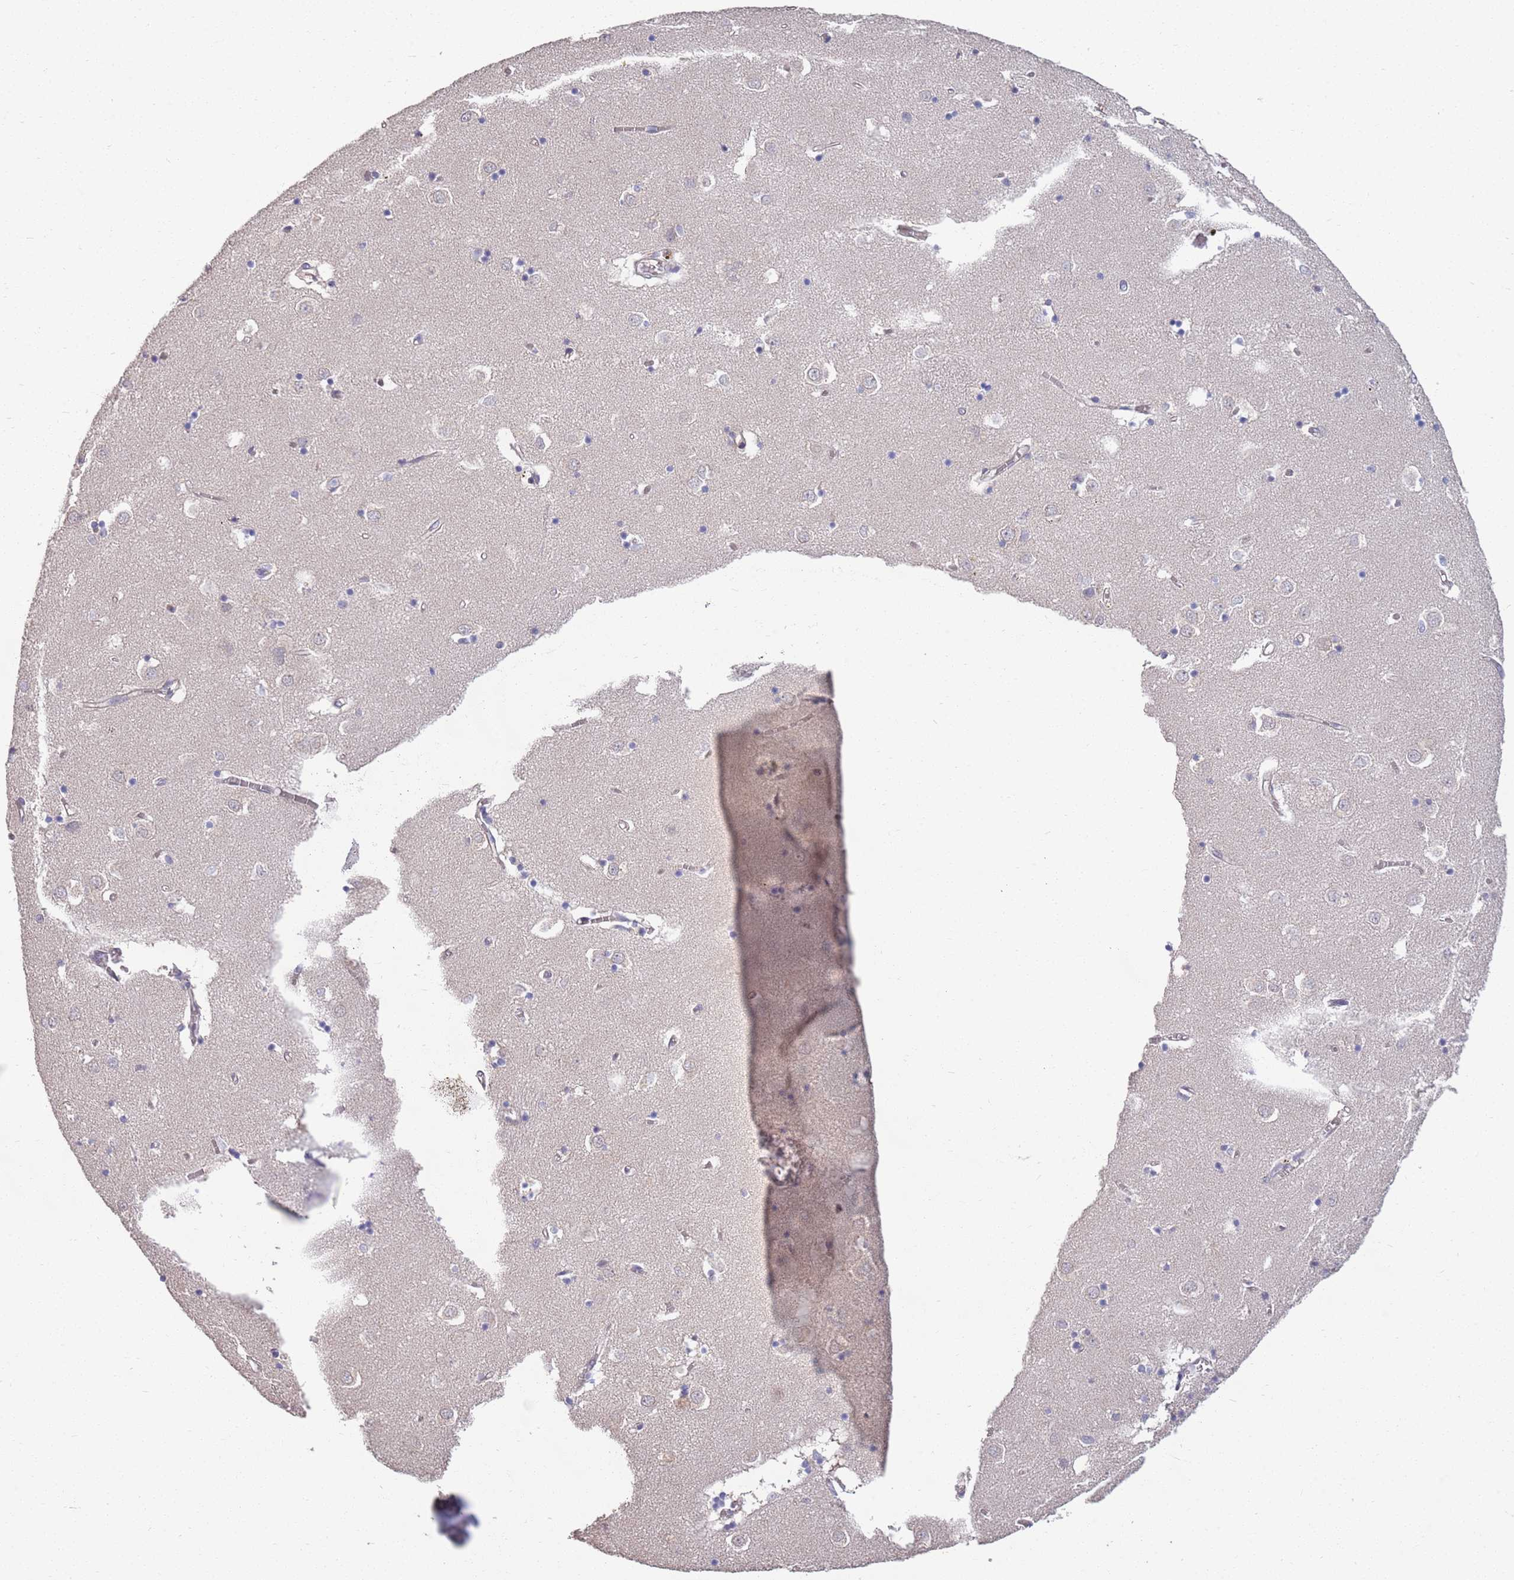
{"staining": {"intensity": "negative", "quantity": "none", "location": "none"}, "tissue": "caudate", "cell_type": "Glial cells", "image_type": "normal", "snomed": [{"axis": "morphology", "description": "Normal tissue, NOS"}, {"axis": "topography", "description": "Lateral ventricle wall"}], "caption": "The photomicrograph exhibits no significant expression in glial cells of caudate.", "gene": "MARVELD2", "patient": {"sex": "male", "age": 70}}